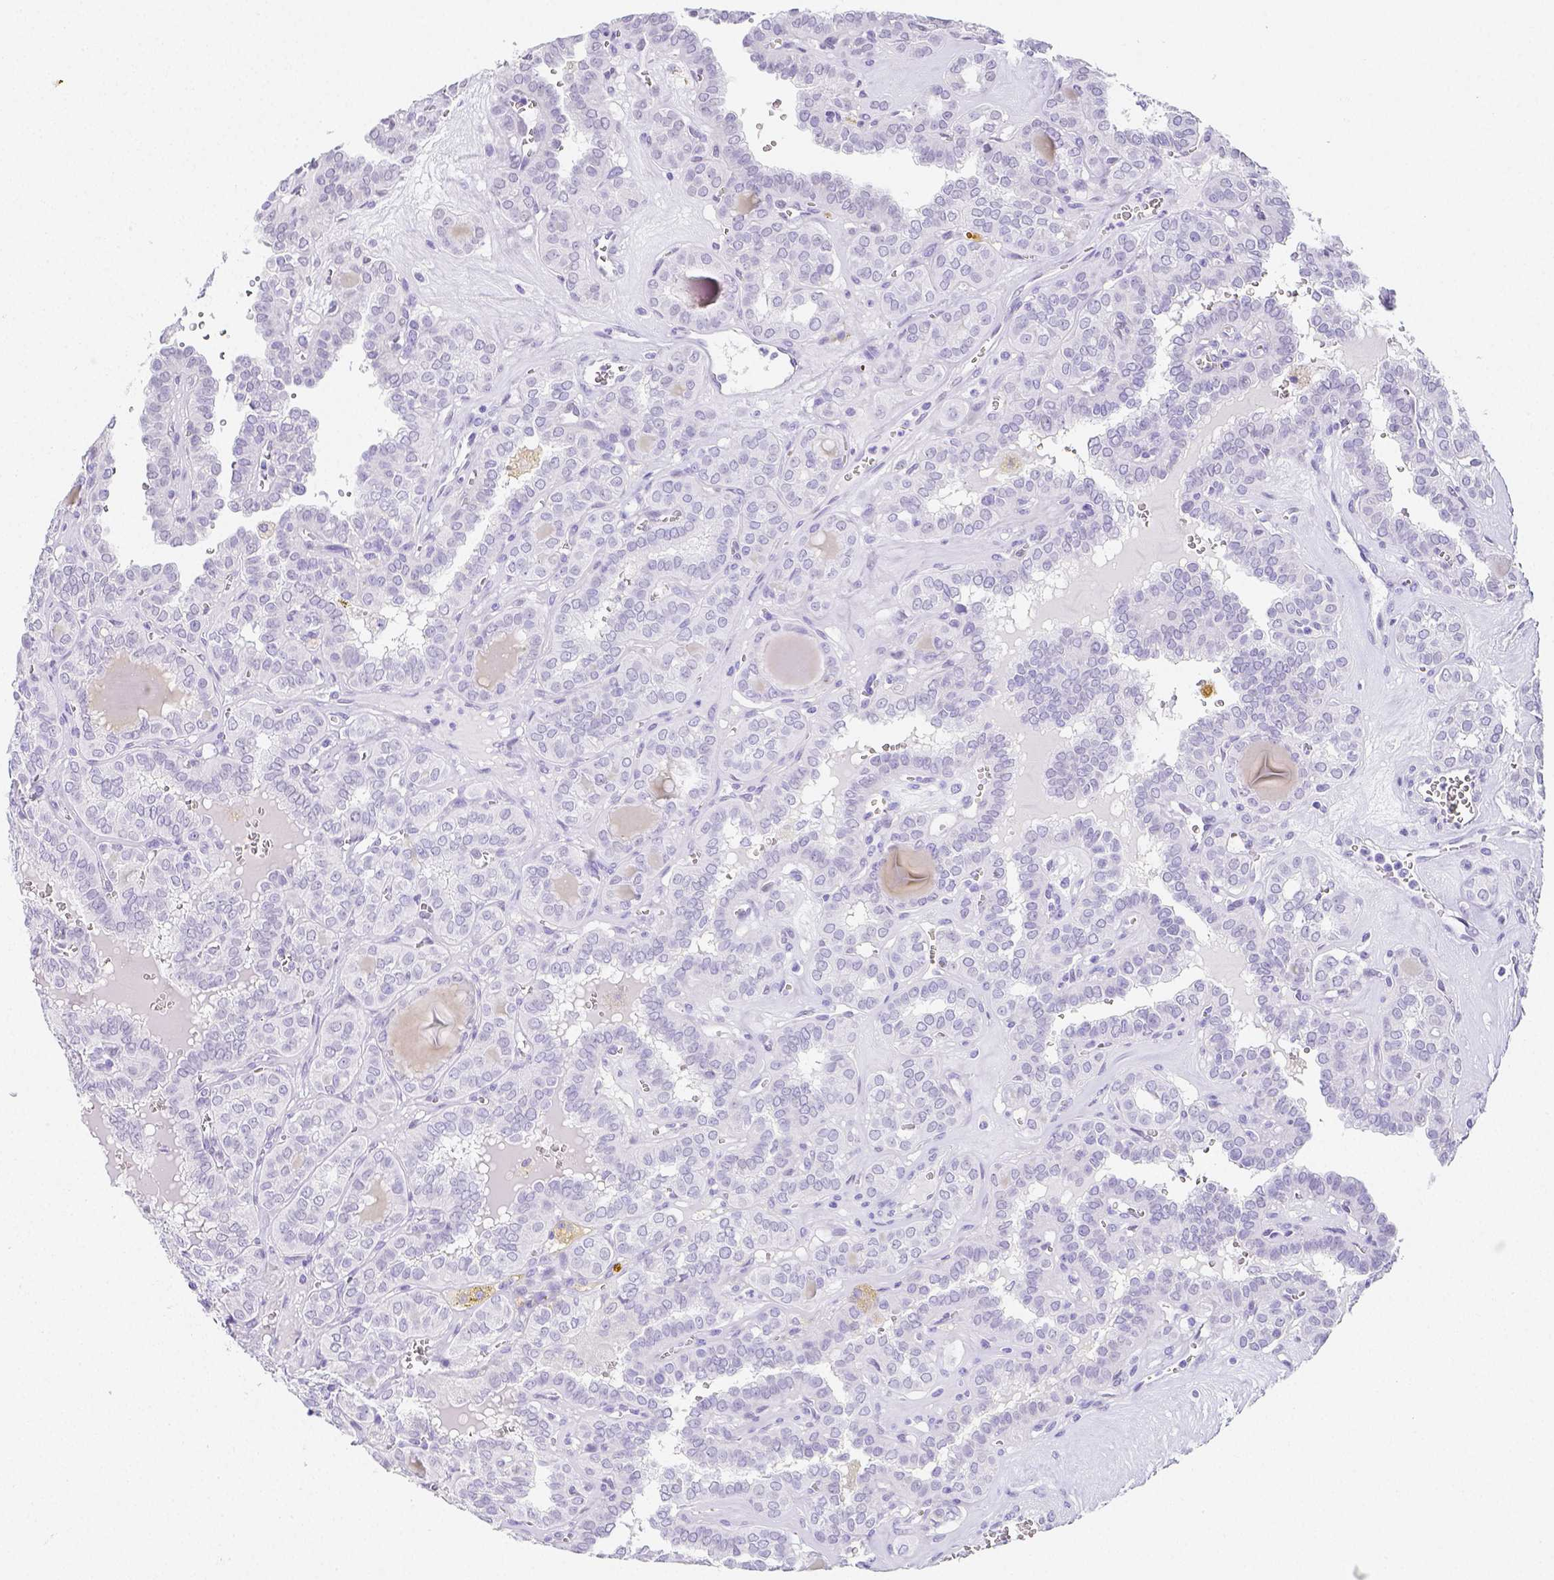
{"staining": {"intensity": "negative", "quantity": "none", "location": "none"}, "tissue": "thyroid cancer", "cell_type": "Tumor cells", "image_type": "cancer", "snomed": [{"axis": "morphology", "description": "Papillary adenocarcinoma, NOS"}, {"axis": "topography", "description": "Thyroid gland"}], "caption": "DAB (3,3'-diaminobenzidine) immunohistochemical staining of thyroid papillary adenocarcinoma displays no significant positivity in tumor cells.", "gene": "ARHGAP36", "patient": {"sex": "female", "age": 41}}